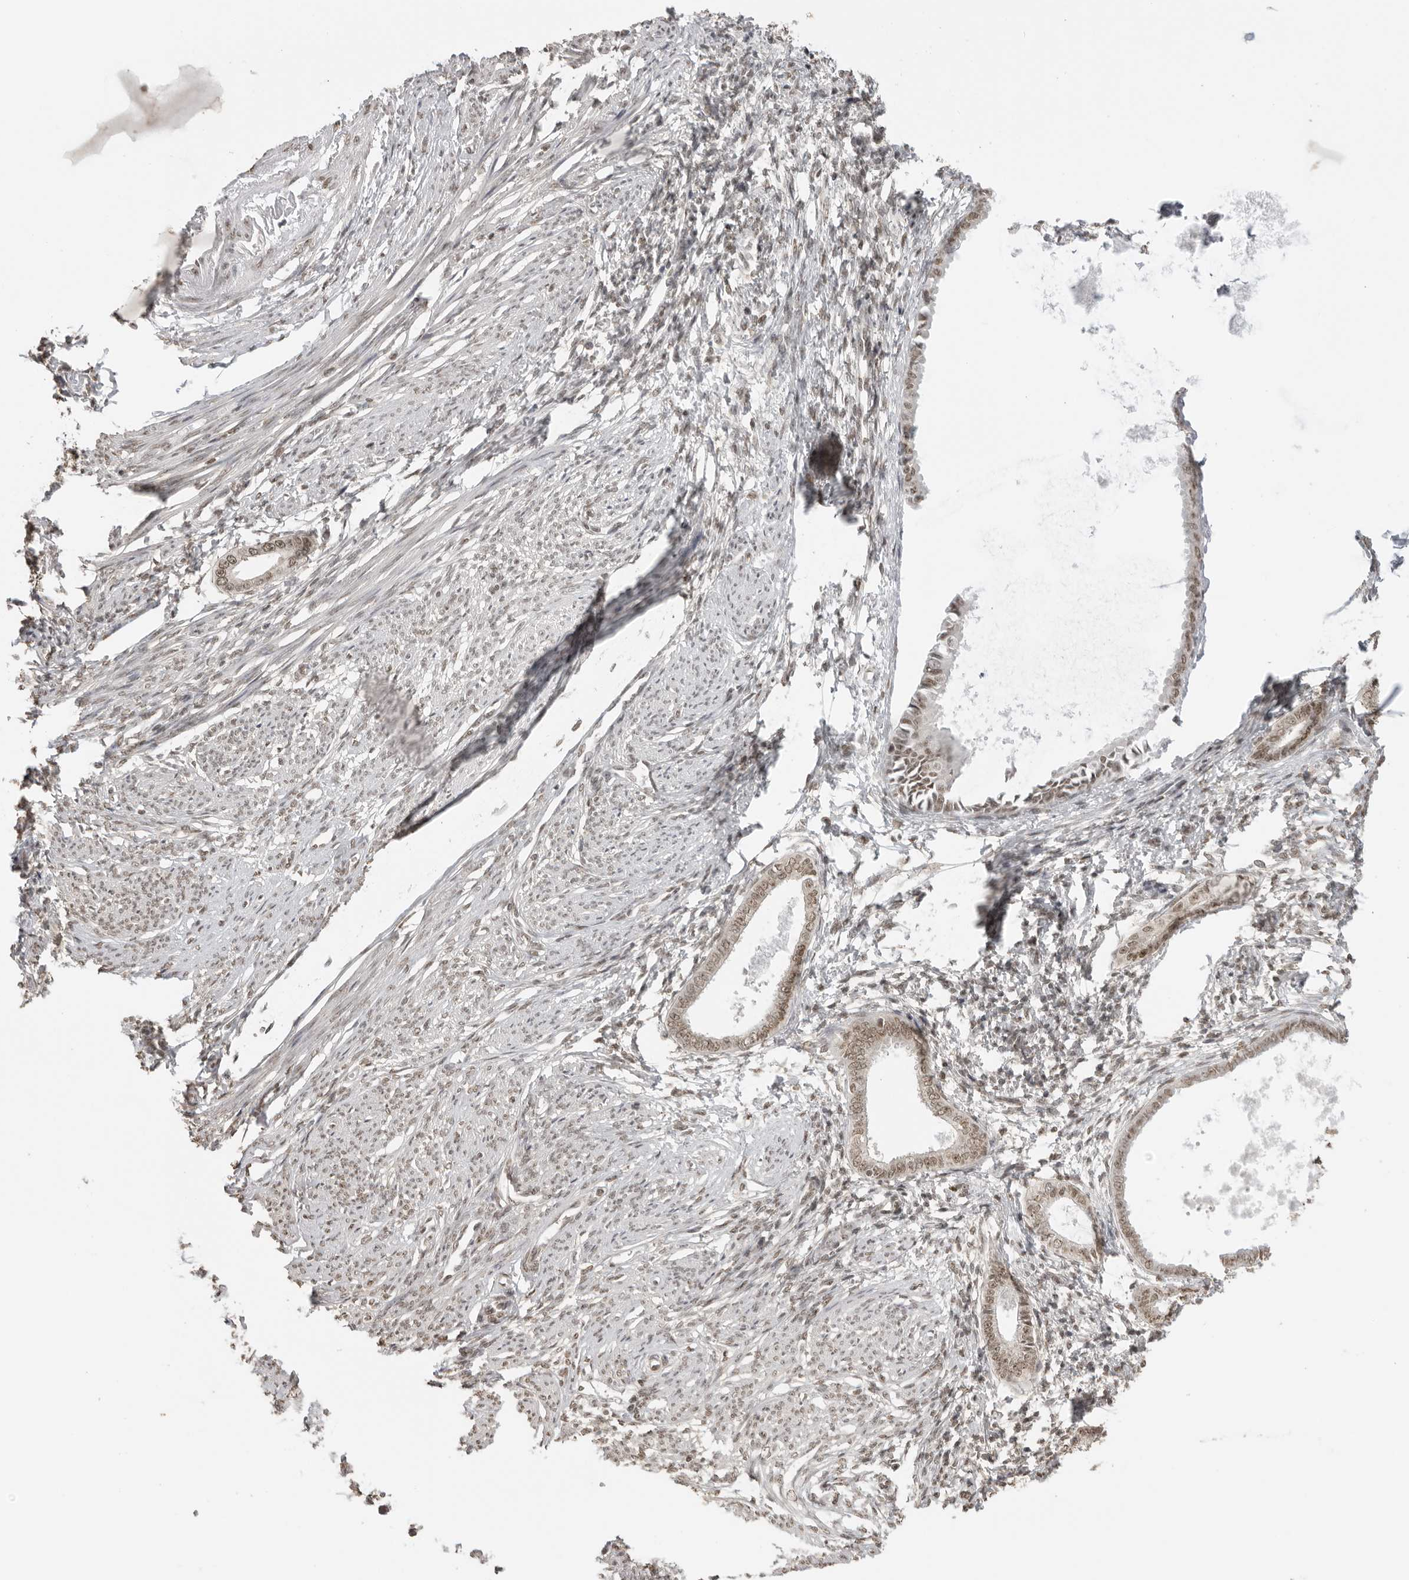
{"staining": {"intensity": "weak", "quantity": "25%-75%", "location": "nuclear"}, "tissue": "endometrium", "cell_type": "Cells in endometrial stroma", "image_type": "normal", "snomed": [{"axis": "morphology", "description": "Normal tissue, NOS"}, {"axis": "topography", "description": "Endometrium"}], "caption": "Immunohistochemistry (IHC) histopathology image of normal endometrium stained for a protein (brown), which demonstrates low levels of weak nuclear expression in approximately 25%-75% of cells in endometrial stroma.", "gene": "RPA2", "patient": {"sex": "female", "age": 56}}